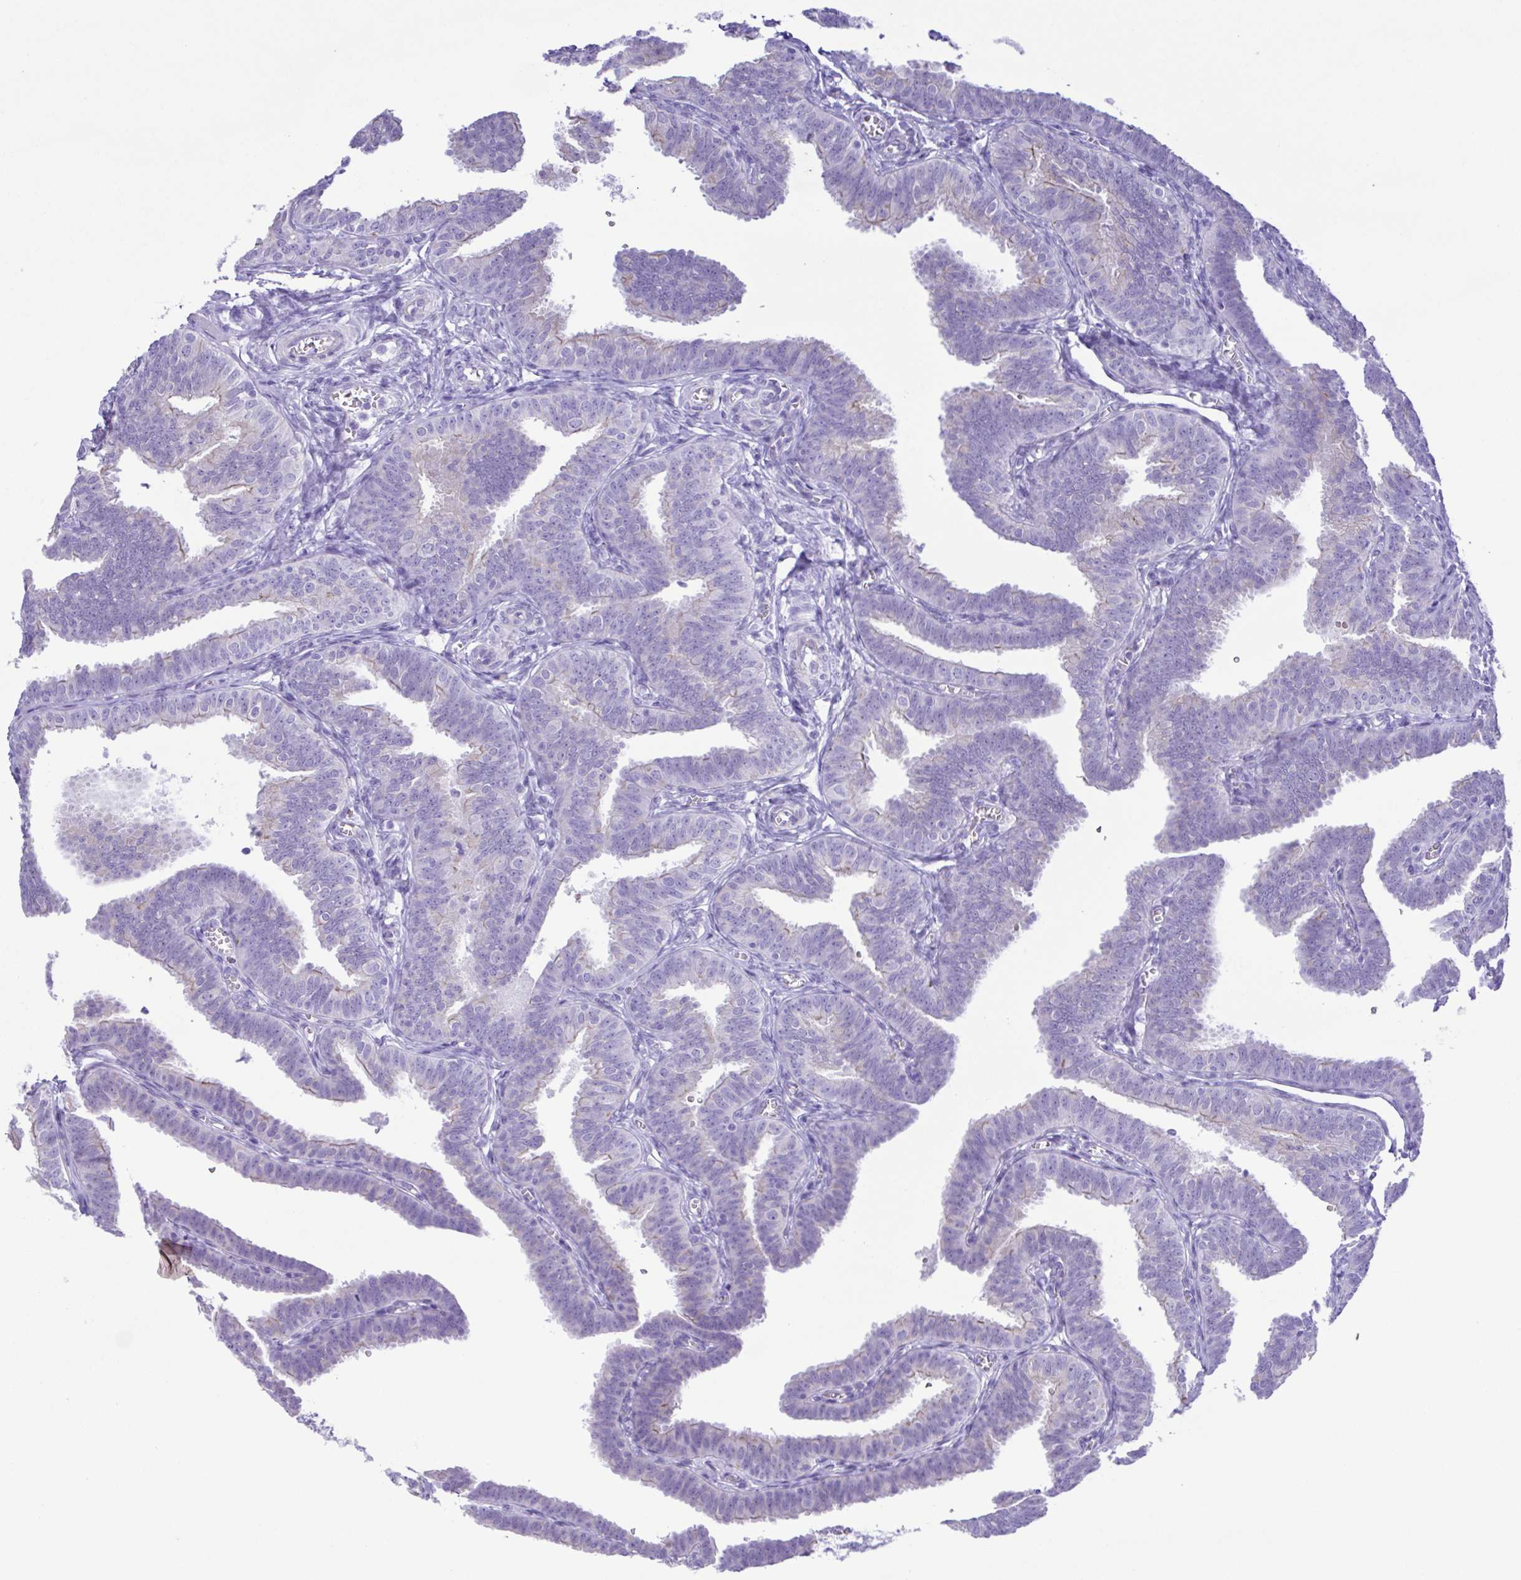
{"staining": {"intensity": "negative", "quantity": "none", "location": "none"}, "tissue": "fallopian tube", "cell_type": "Glandular cells", "image_type": "normal", "snomed": [{"axis": "morphology", "description": "Normal tissue, NOS"}, {"axis": "topography", "description": "Fallopian tube"}], "caption": "DAB (3,3'-diaminobenzidine) immunohistochemical staining of benign fallopian tube exhibits no significant positivity in glandular cells.", "gene": "CYP11A1", "patient": {"sex": "female", "age": 25}}